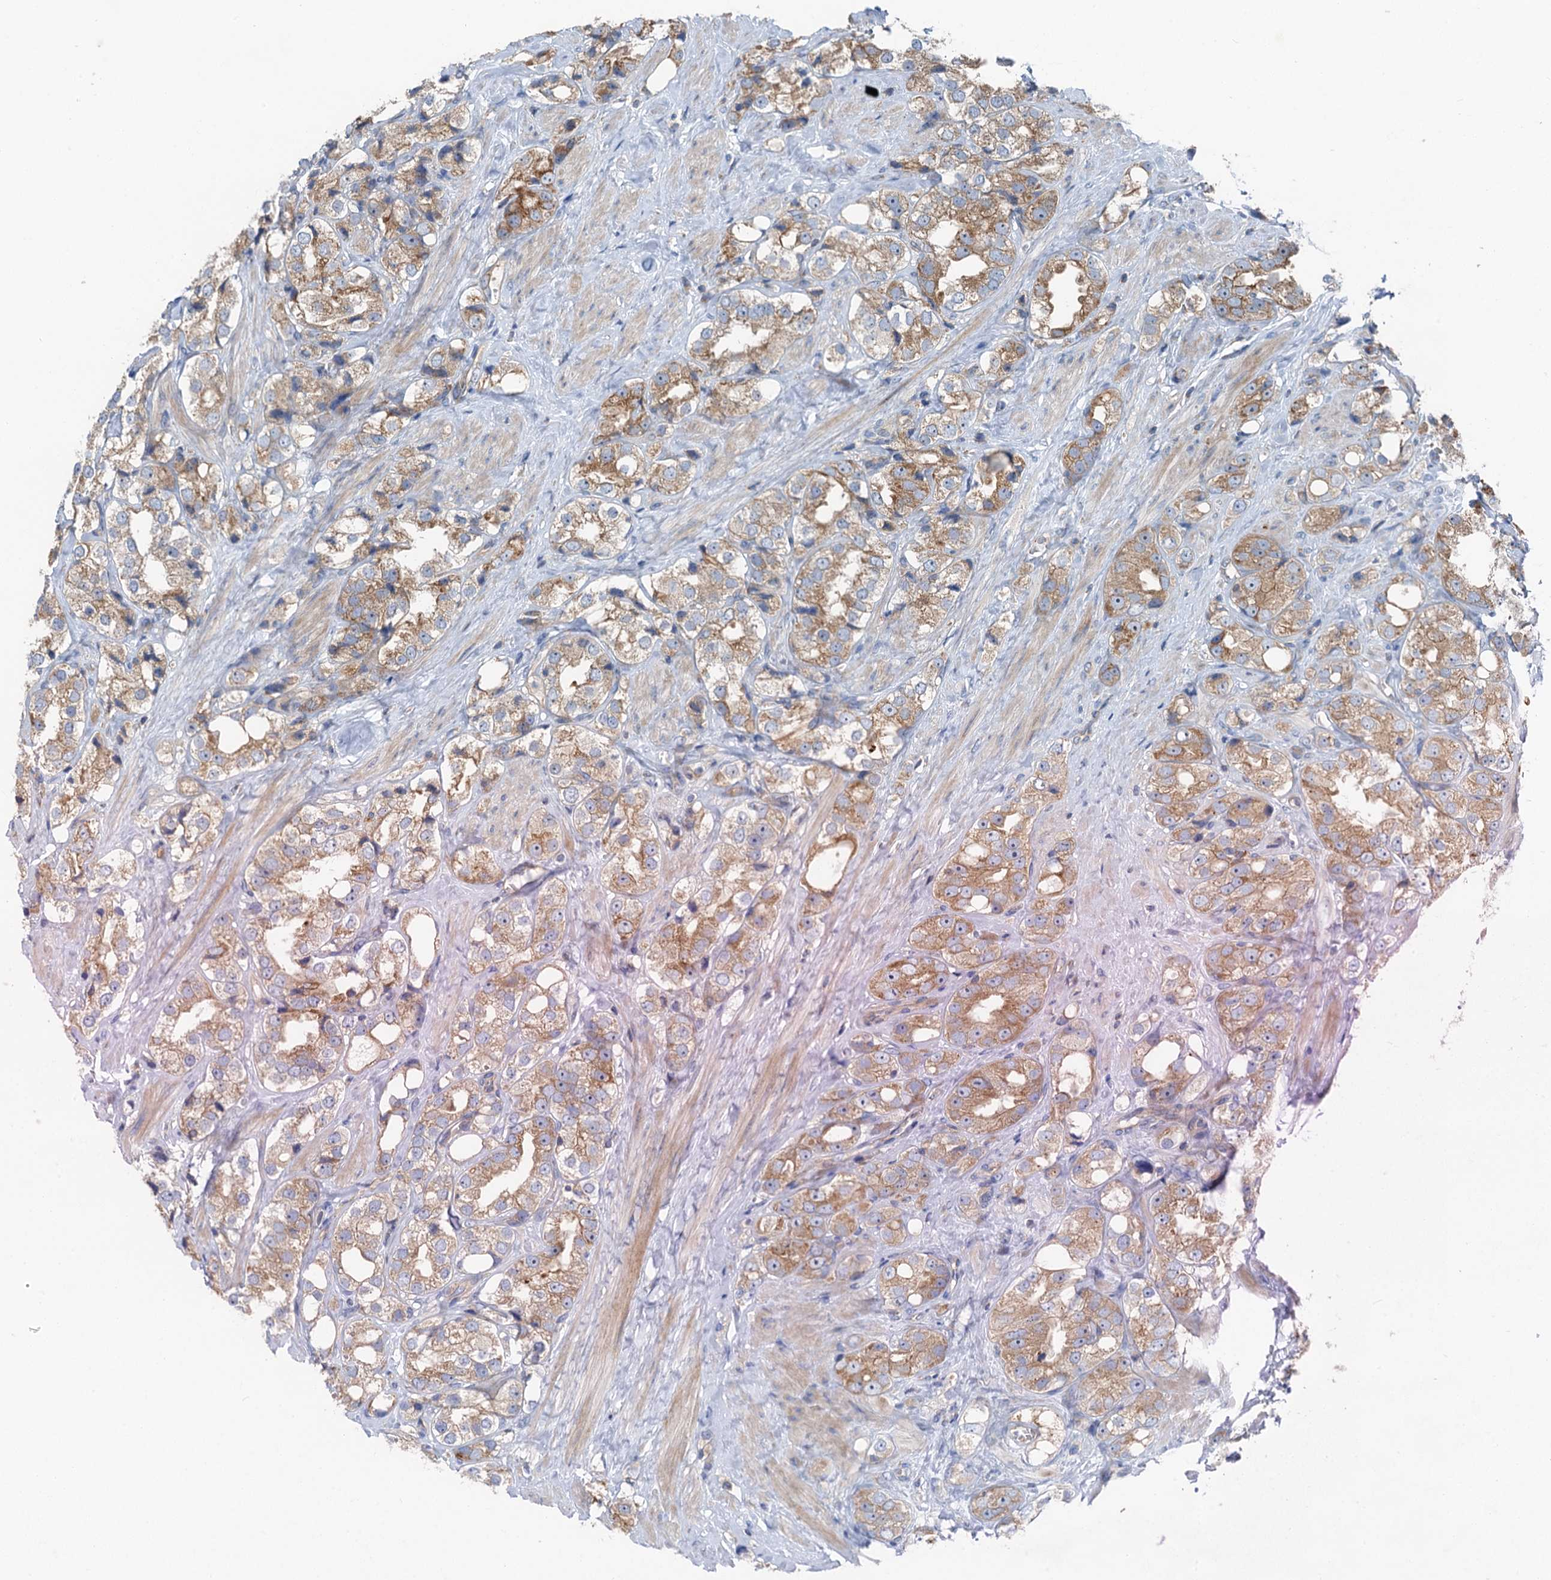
{"staining": {"intensity": "moderate", "quantity": ">75%", "location": "cytoplasmic/membranous"}, "tissue": "prostate cancer", "cell_type": "Tumor cells", "image_type": "cancer", "snomed": [{"axis": "morphology", "description": "Adenocarcinoma, NOS"}, {"axis": "topography", "description": "Prostate"}], "caption": "Protein staining by immunohistochemistry (IHC) exhibits moderate cytoplasmic/membranous staining in about >75% of tumor cells in prostate adenocarcinoma.", "gene": "ANKRD26", "patient": {"sex": "male", "age": 79}}